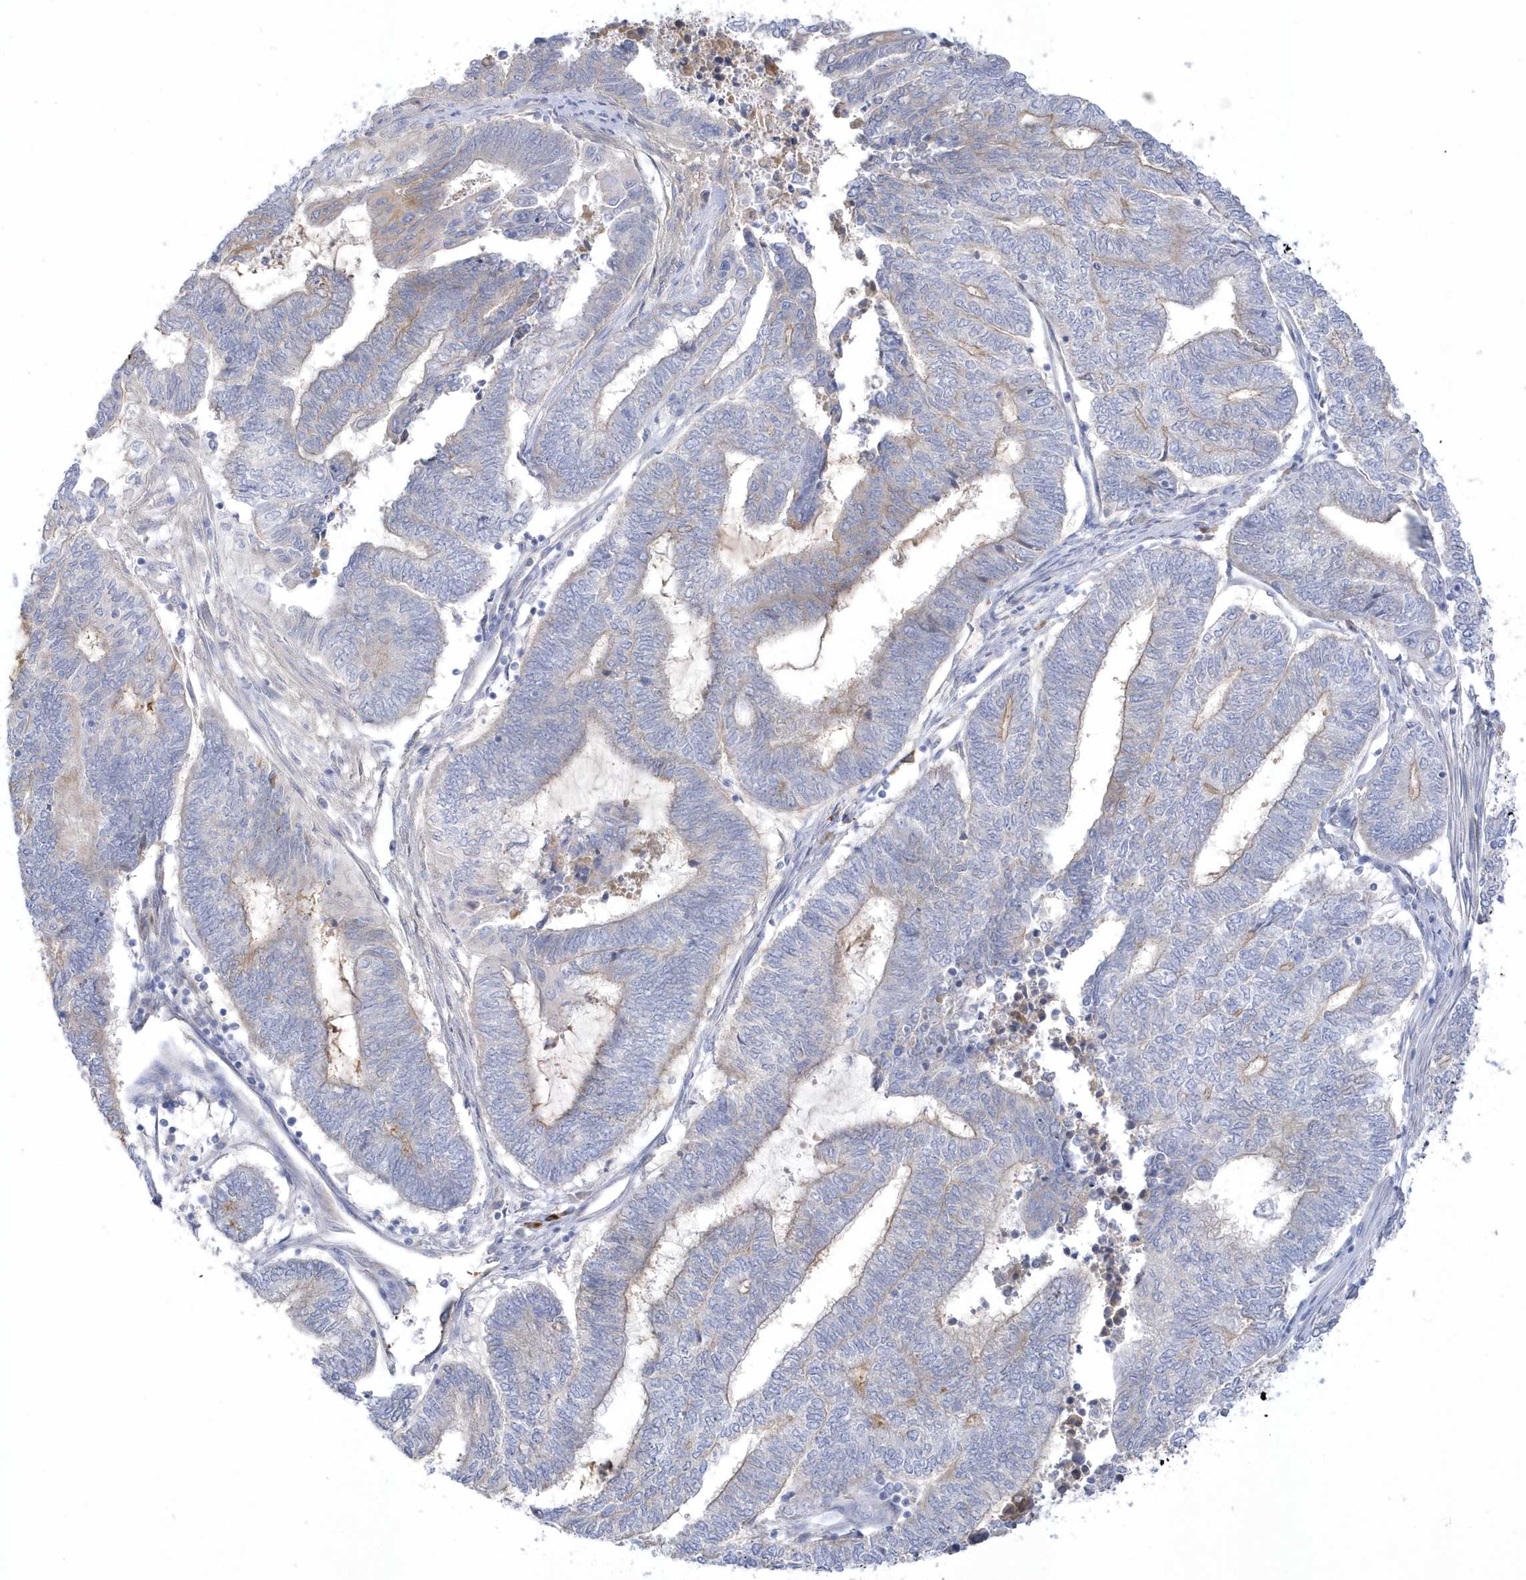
{"staining": {"intensity": "weak", "quantity": "<25%", "location": "cytoplasmic/membranous"}, "tissue": "endometrial cancer", "cell_type": "Tumor cells", "image_type": "cancer", "snomed": [{"axis": "morphology", "description": "Adenocarcinoma, NOS"}, {"axis": "topography", "description": "Uterus"}, {"axis": "topography", "description": "Endometrium"}], "caption": "This is a histopathology image of IHC staining of adenocarcinoma (endometrial), which shows no expression in tumor cells. The staining is performed using DAB (3,3'-diaminobenzidine) brown chromogen with nuclei counter-stained in using hematoxylin.", "gene": "SEMA3D", "patient": {"sex": "female", "age": 70}}